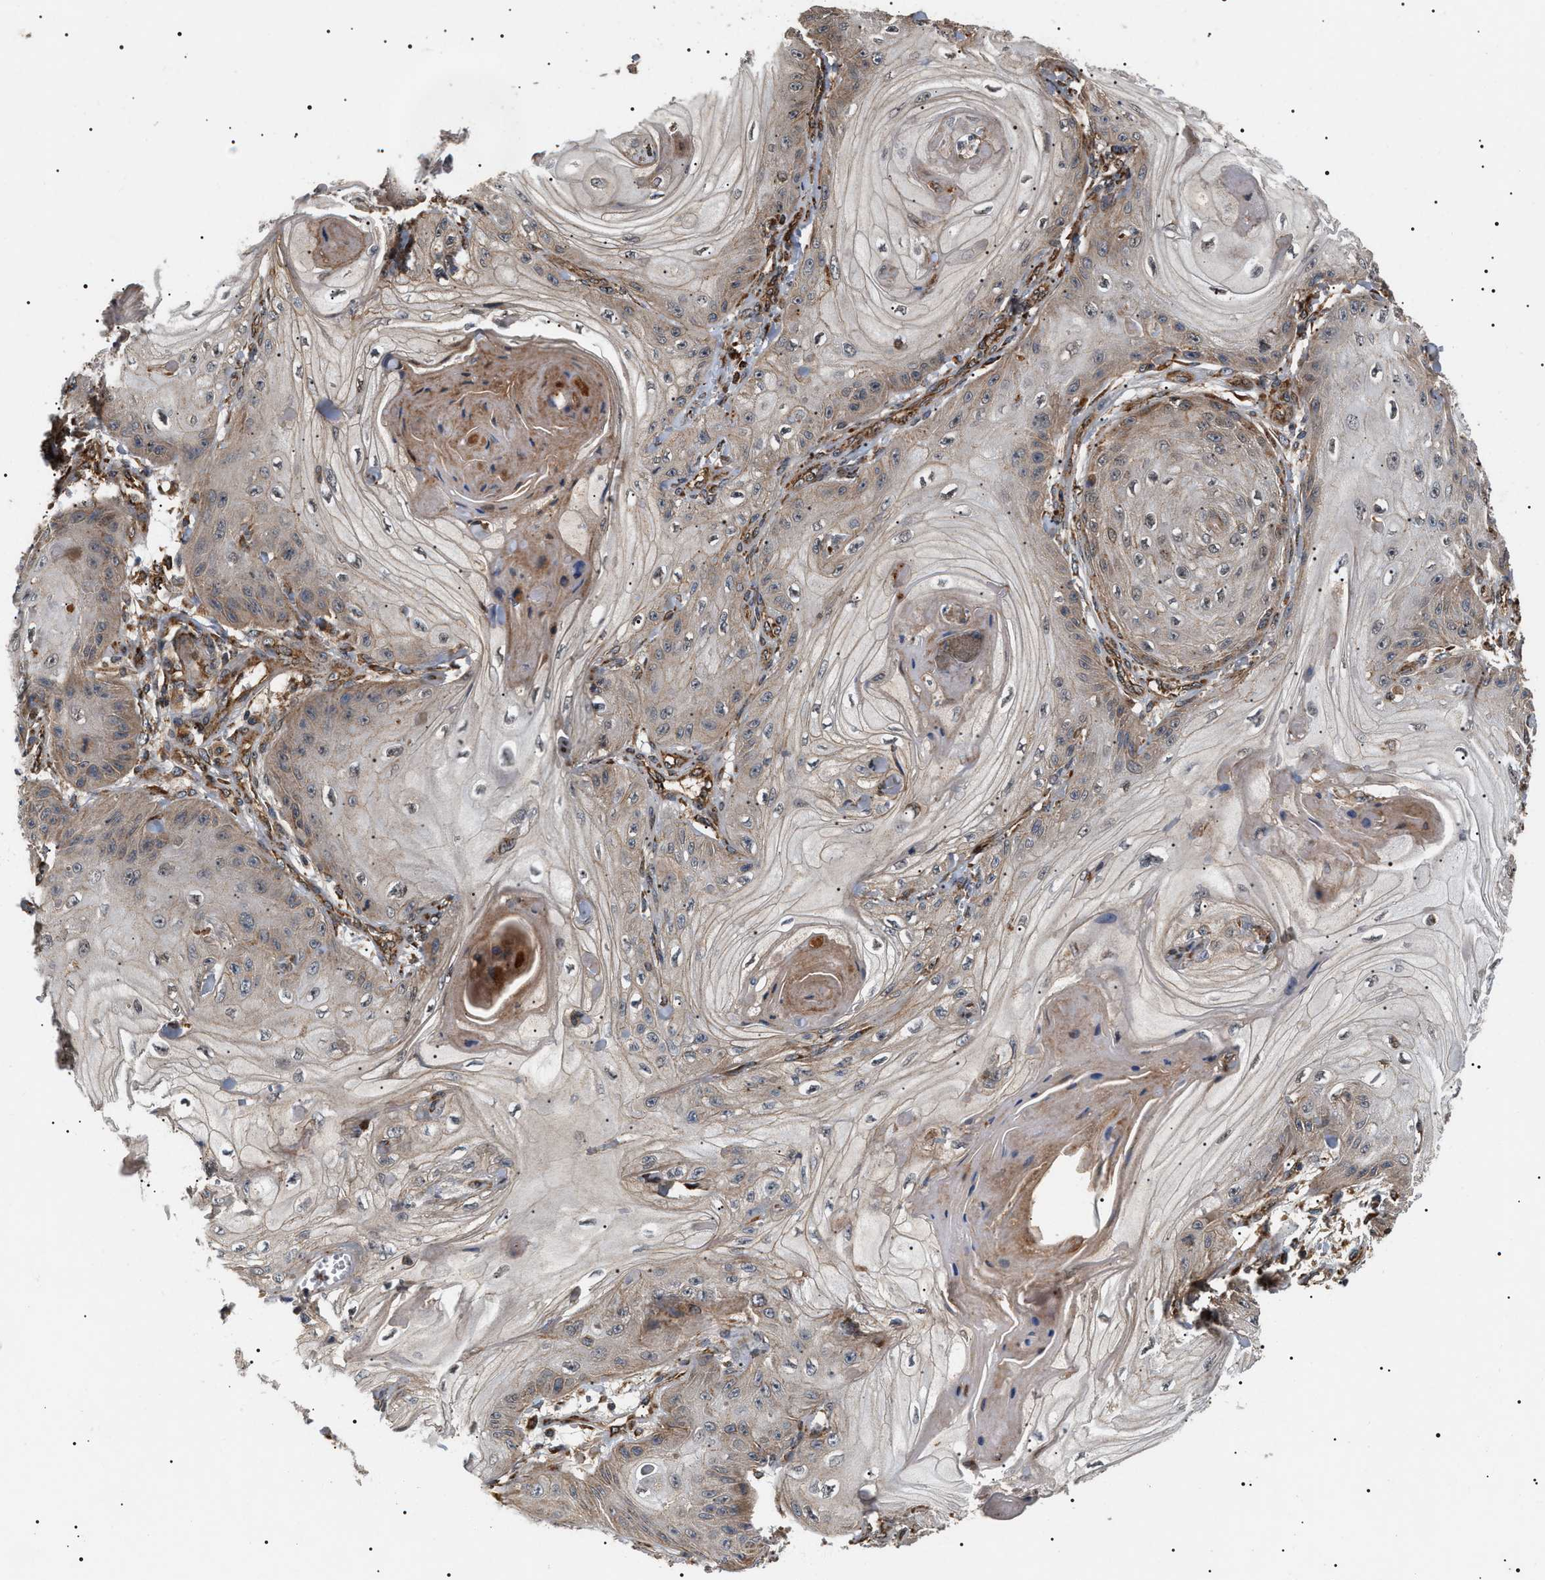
{"staining": {"intensity": "moderate", "quantity": ">75%", "location": "cytoplasmic/membranous"}, "tissue": "skin cancer", "cell_type": "Tumor cells", "image_type": "cancer", "snomed": [{"axis": "morphology", "description": "Squamous cell carcinoma, NOS"}, {"axis": "topography", "description": "Skin"}], "caption": "This photomicrograph reveals skin cancer stained with immunohistochemistry (IHC) to label a protein in brown. The cytoplasmic/membranous of tumor cells show moderate positivity for the protein. Nuclei are counter-stained blue.", "gene": "ZBTB26", "patient": {"sex": "male", "age": 74}}